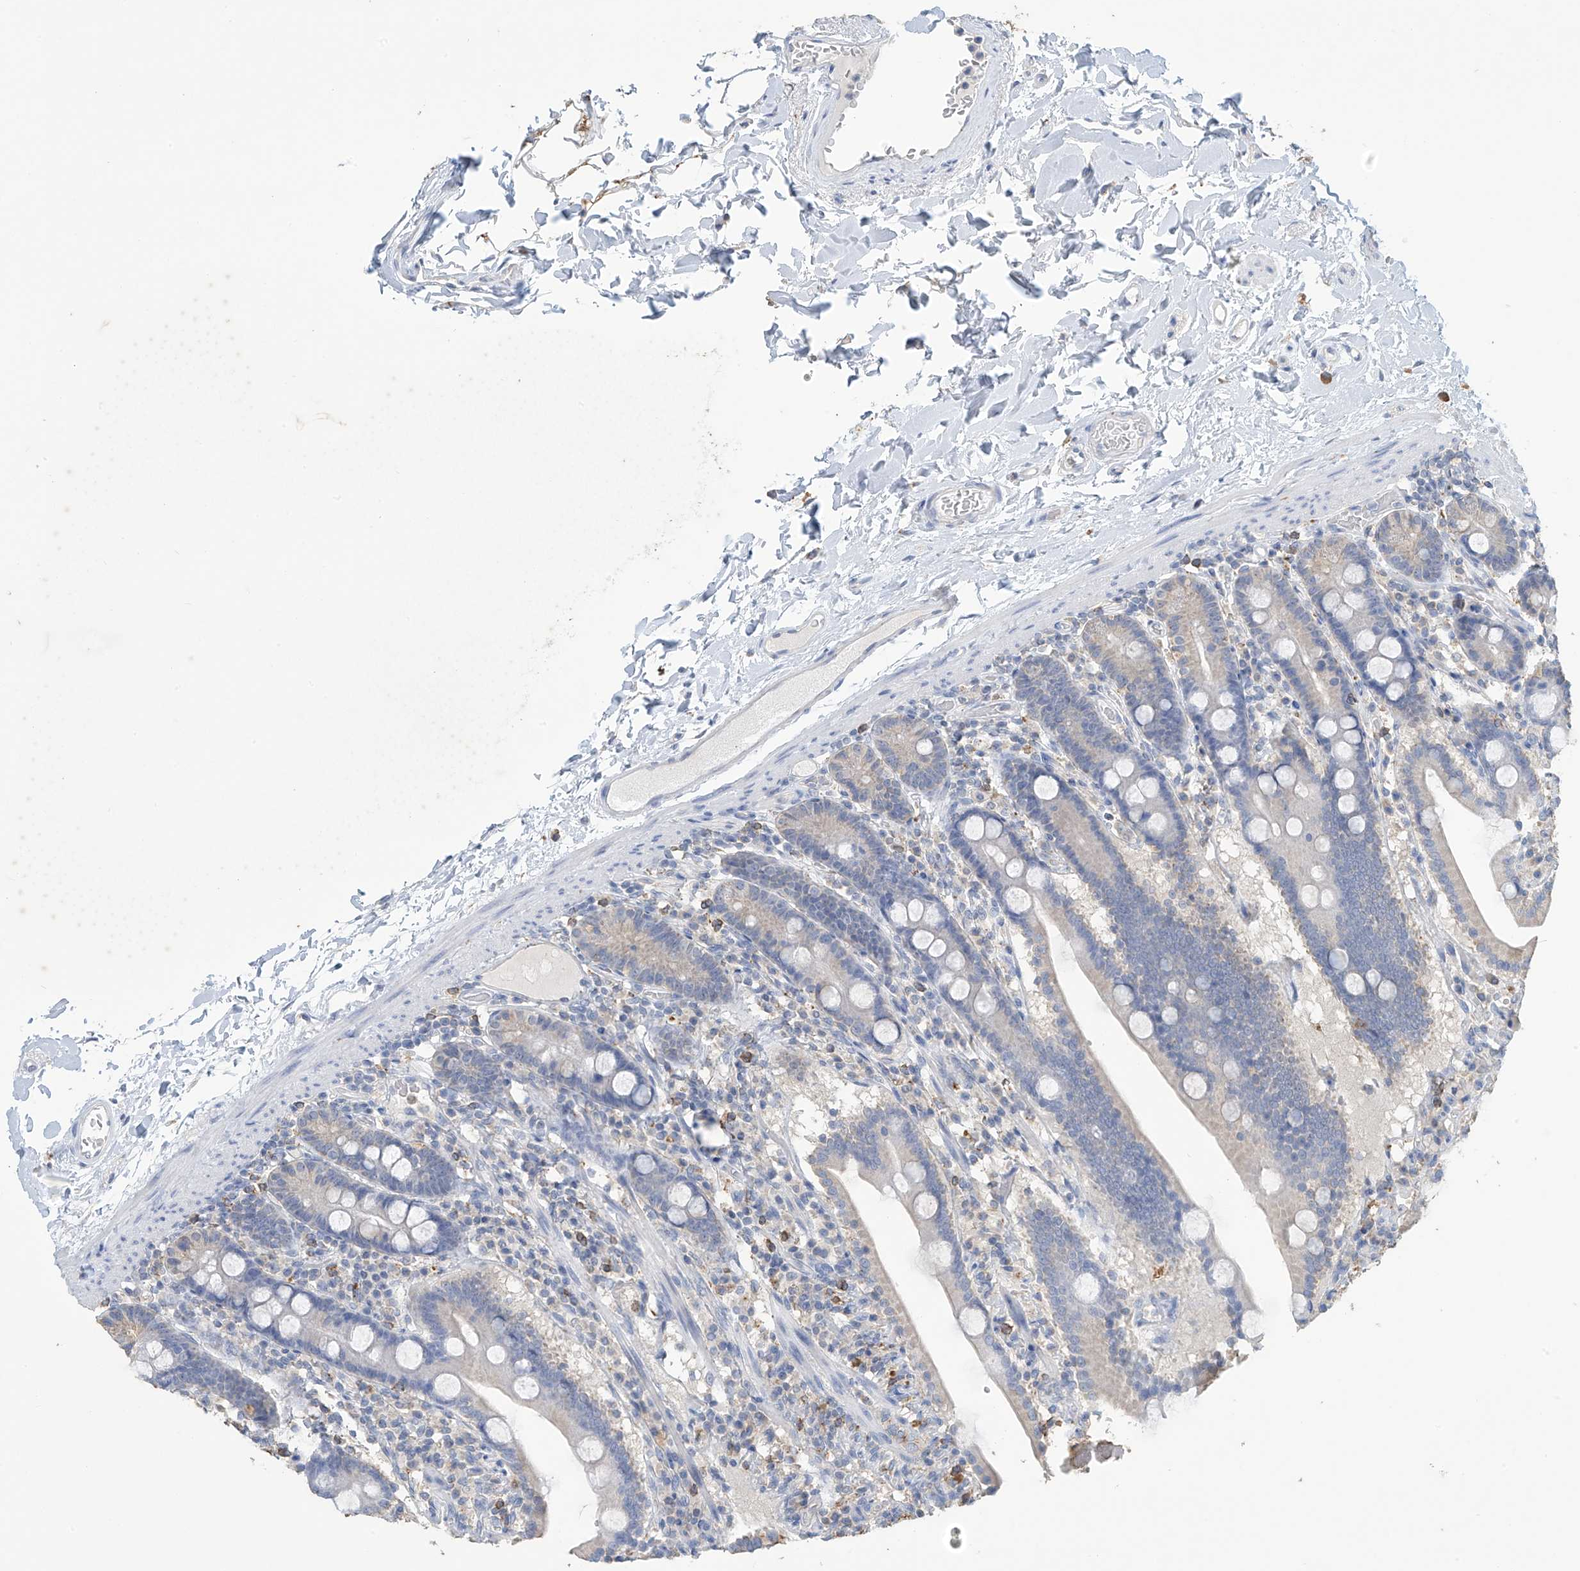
{"staining": {"intensity": "negative", "quantity": "none", "location": "none"}, "tissue": "duodenum", "cell_type": "Glandular cells", "image_type": "normal", "snomed": [{"axis": "morphology", "description": "Normal tissue, NOS"}, {"axis": "topography", "description": "Duodenum"}], "caption": "The immunohistochemistry image has no significant expression in glandular cells of duodenum. The staining was performed using DAB (3,3'-diaminobenzidine) to visualize the protein expression in brown, while the nuclei were stained in blue with hematoxylin (Magnification: 20x).", "gene": "OGT", "patient": {"sex": "male", "age": 55}}